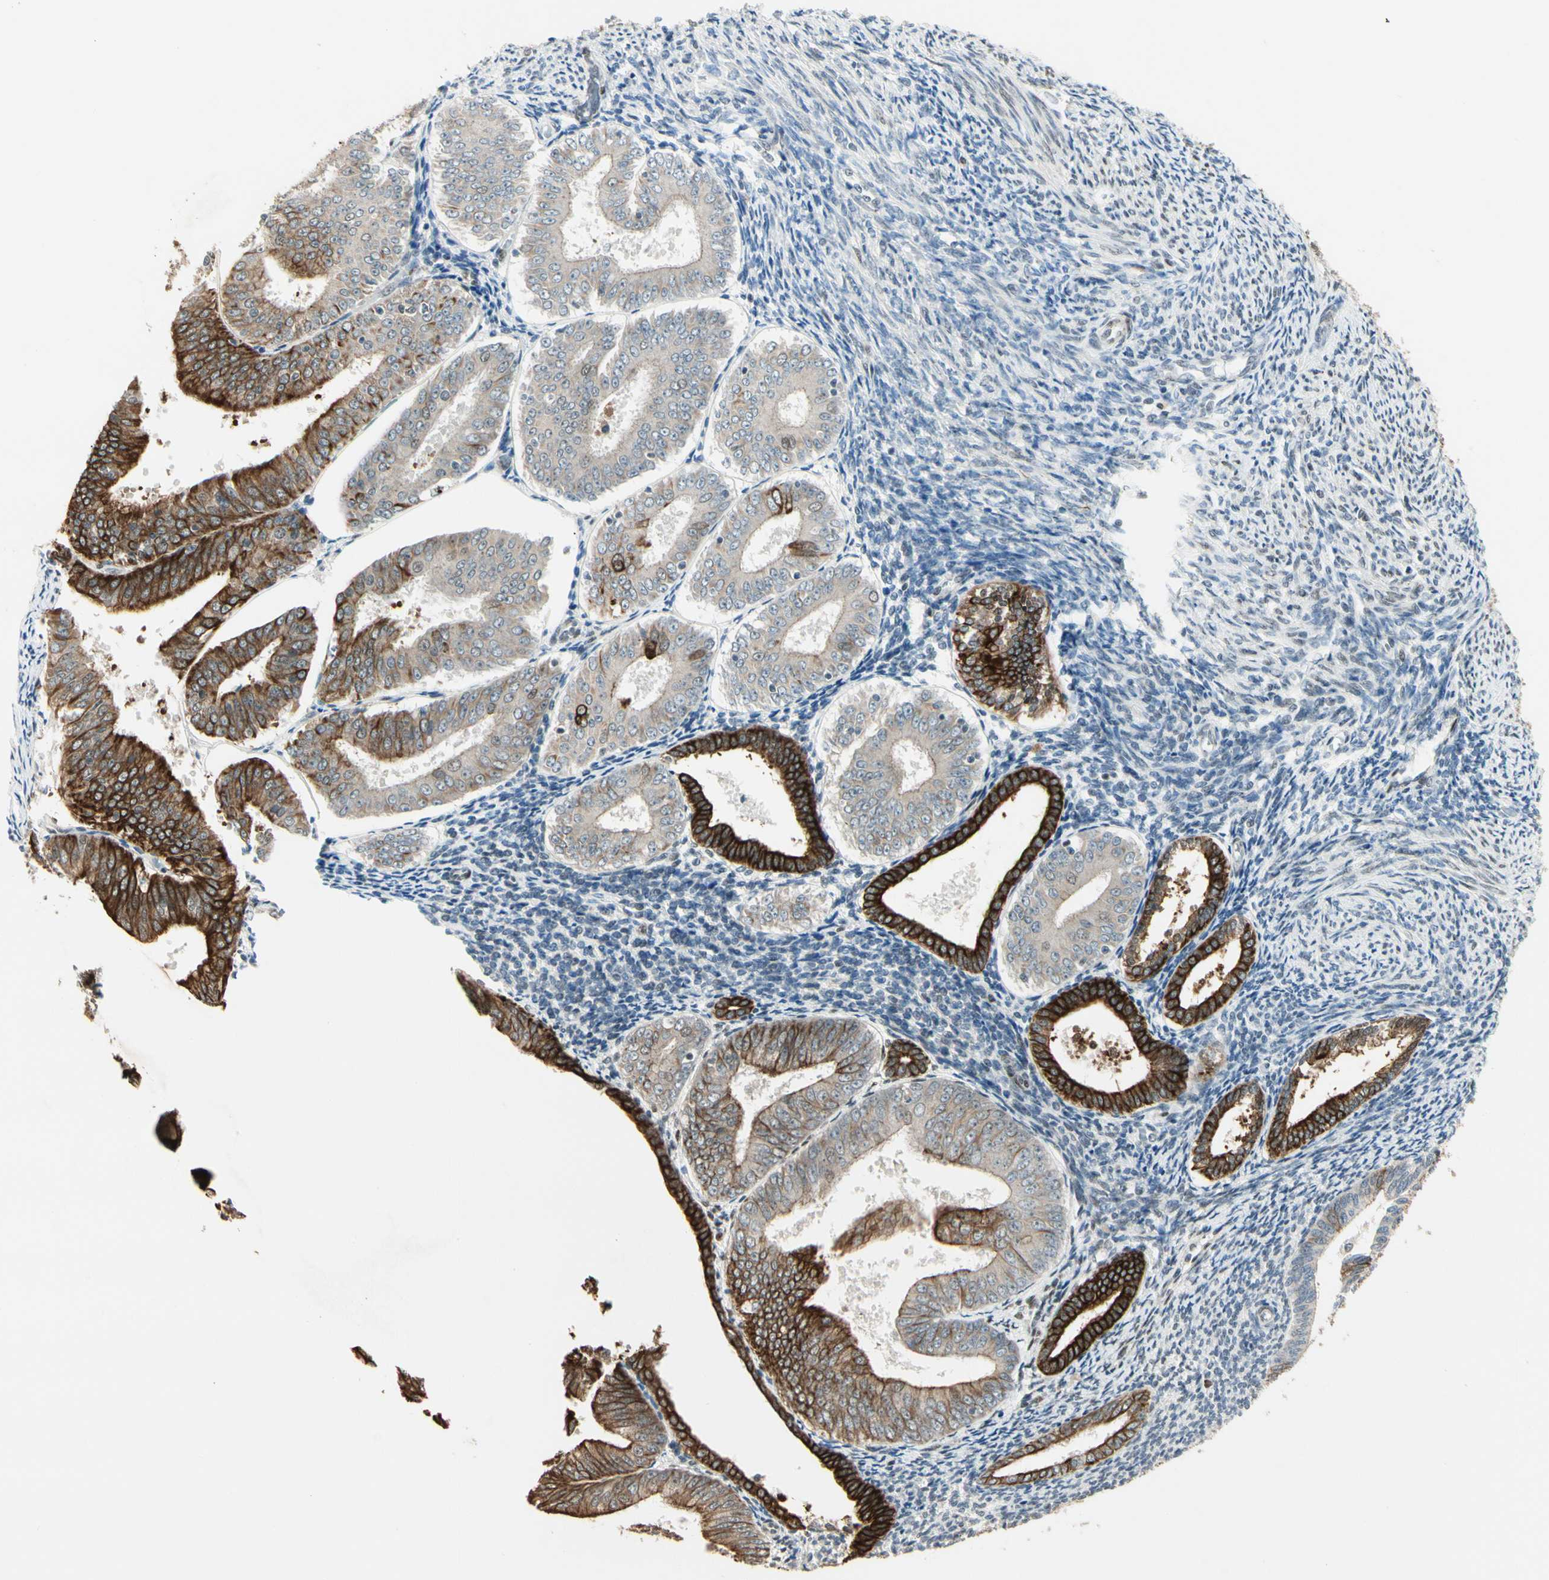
{"staining": {"intensity": "strong", "quantity": "25%-75%", "location": "cytoplasmic/membranous"}, "tissue": "endometrial cancer", "cell_type": "Tumor cells", "image_type": "cancer", "snomed": [{"axis": "morphology", "description": "Adenocarcinoma, NOS"}, {"axis": "topography", "description": "Endometrium"}], "caption": "Tumor cells demonstrate strong cytoplasmic/membranous staining in about 25%-75% of cells in endometrial adenocarcinoma.", "gene": "ATXN1", "patient": {"sex": "female", "age": 63}}